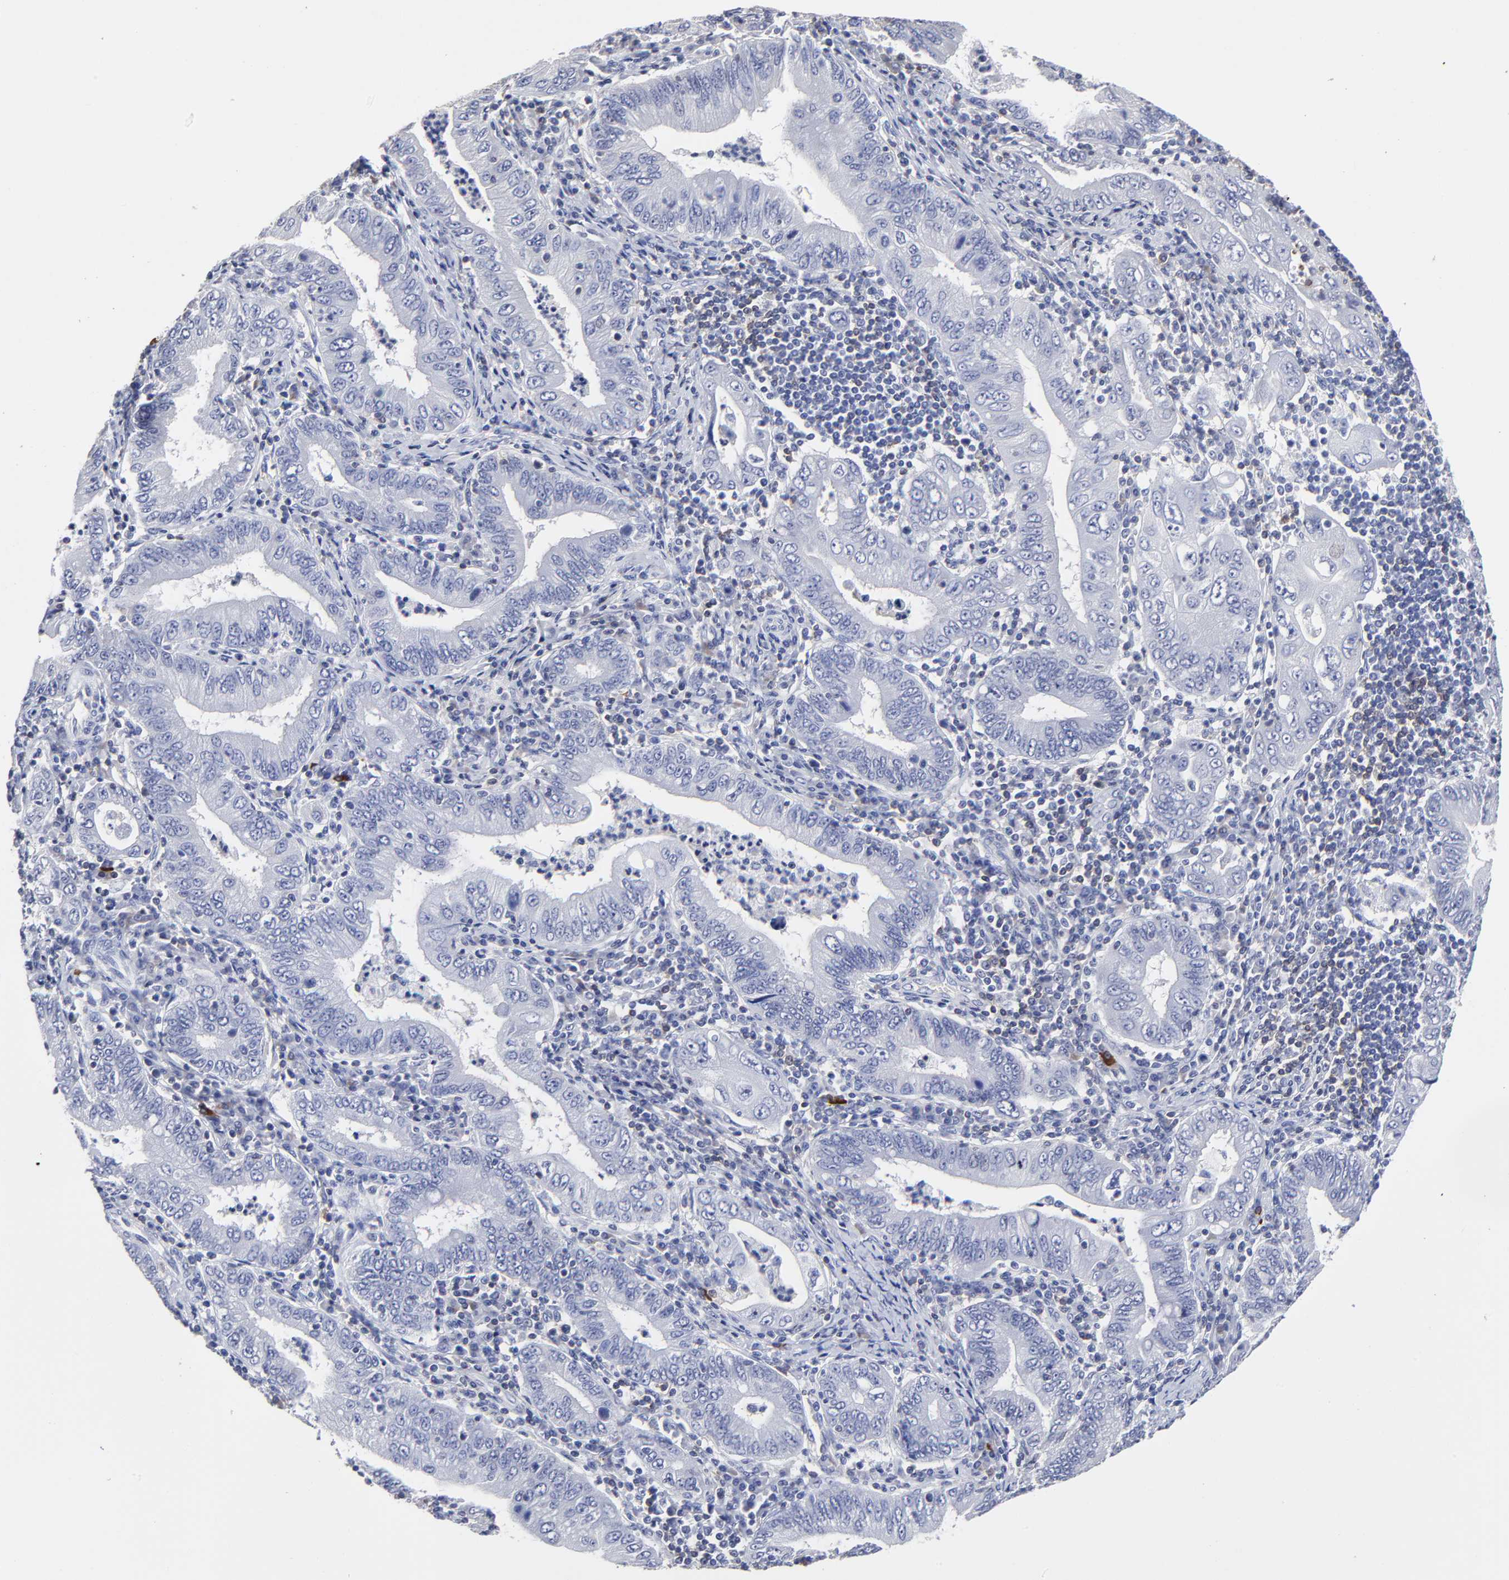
{"staining": {"intensity": "negative", "quantity": "none", "location": "none"}, "tissue": "stomach cancer", "cell_type": "Tumor cells", "image_type": "cancer", "snomed": [{"axis": "morphology", "description": "Normal tissue, NOS"}, {"axis": "morphology", "description": "Adenocarcinoma, NOS"}, {"axis": "topography", "description": "Esophagus"}, {"axis": "topography", "description": "Stomach, upper"}, {"axis": "topography", "description": "Peripheral nerve tissue"}], "caption": "Human stomach adenocarcinoma stained for a protein using immunohistochemistry (IHC) shows no positivity in tumor cells.", "gene": "TRAT1", "patient": {"sex": "male", "age": 62}}